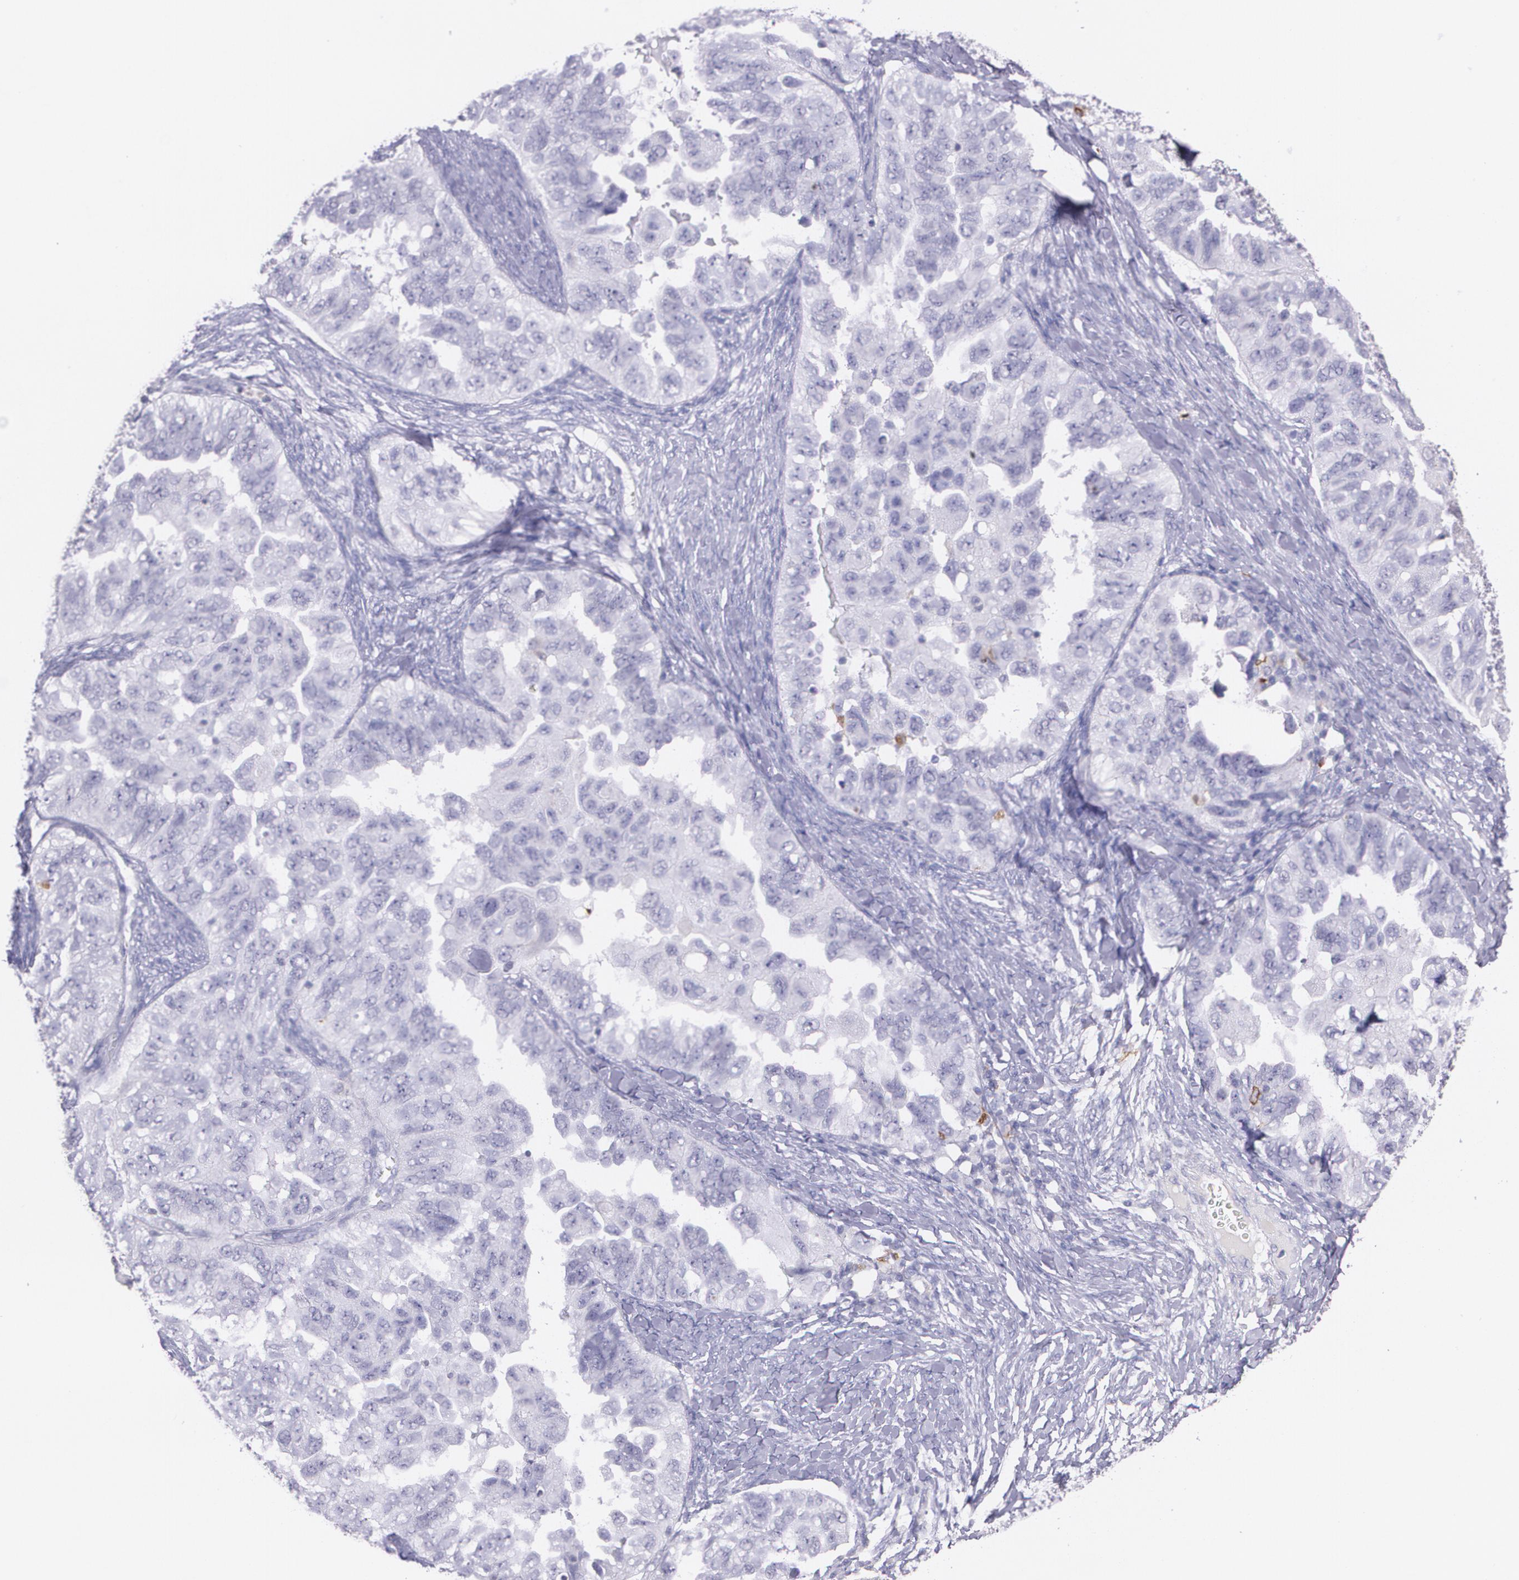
{"staining": {"intensity": "negative", "quantity": "none", "location": "none"}, "tissue": "ovarian cancer", "cell_type": "Tumor cells", "image_type": "cancer", "snomed": [{"axis": "morphology", "description": "Cystadenocarcinoma, serous, NOS"}, {"axis": "topography", "description": "Ovary"}], "caption": "An immunohistochemistry (IHC) image of ovarian cancer (serous cystadenocarcinoma) is shown. There is no staining in tumor cells of ovarian cancer (serous cystadenocarcinoma).", "gene": "RTN1", "patient": {"sex": "female", "age": 82}}